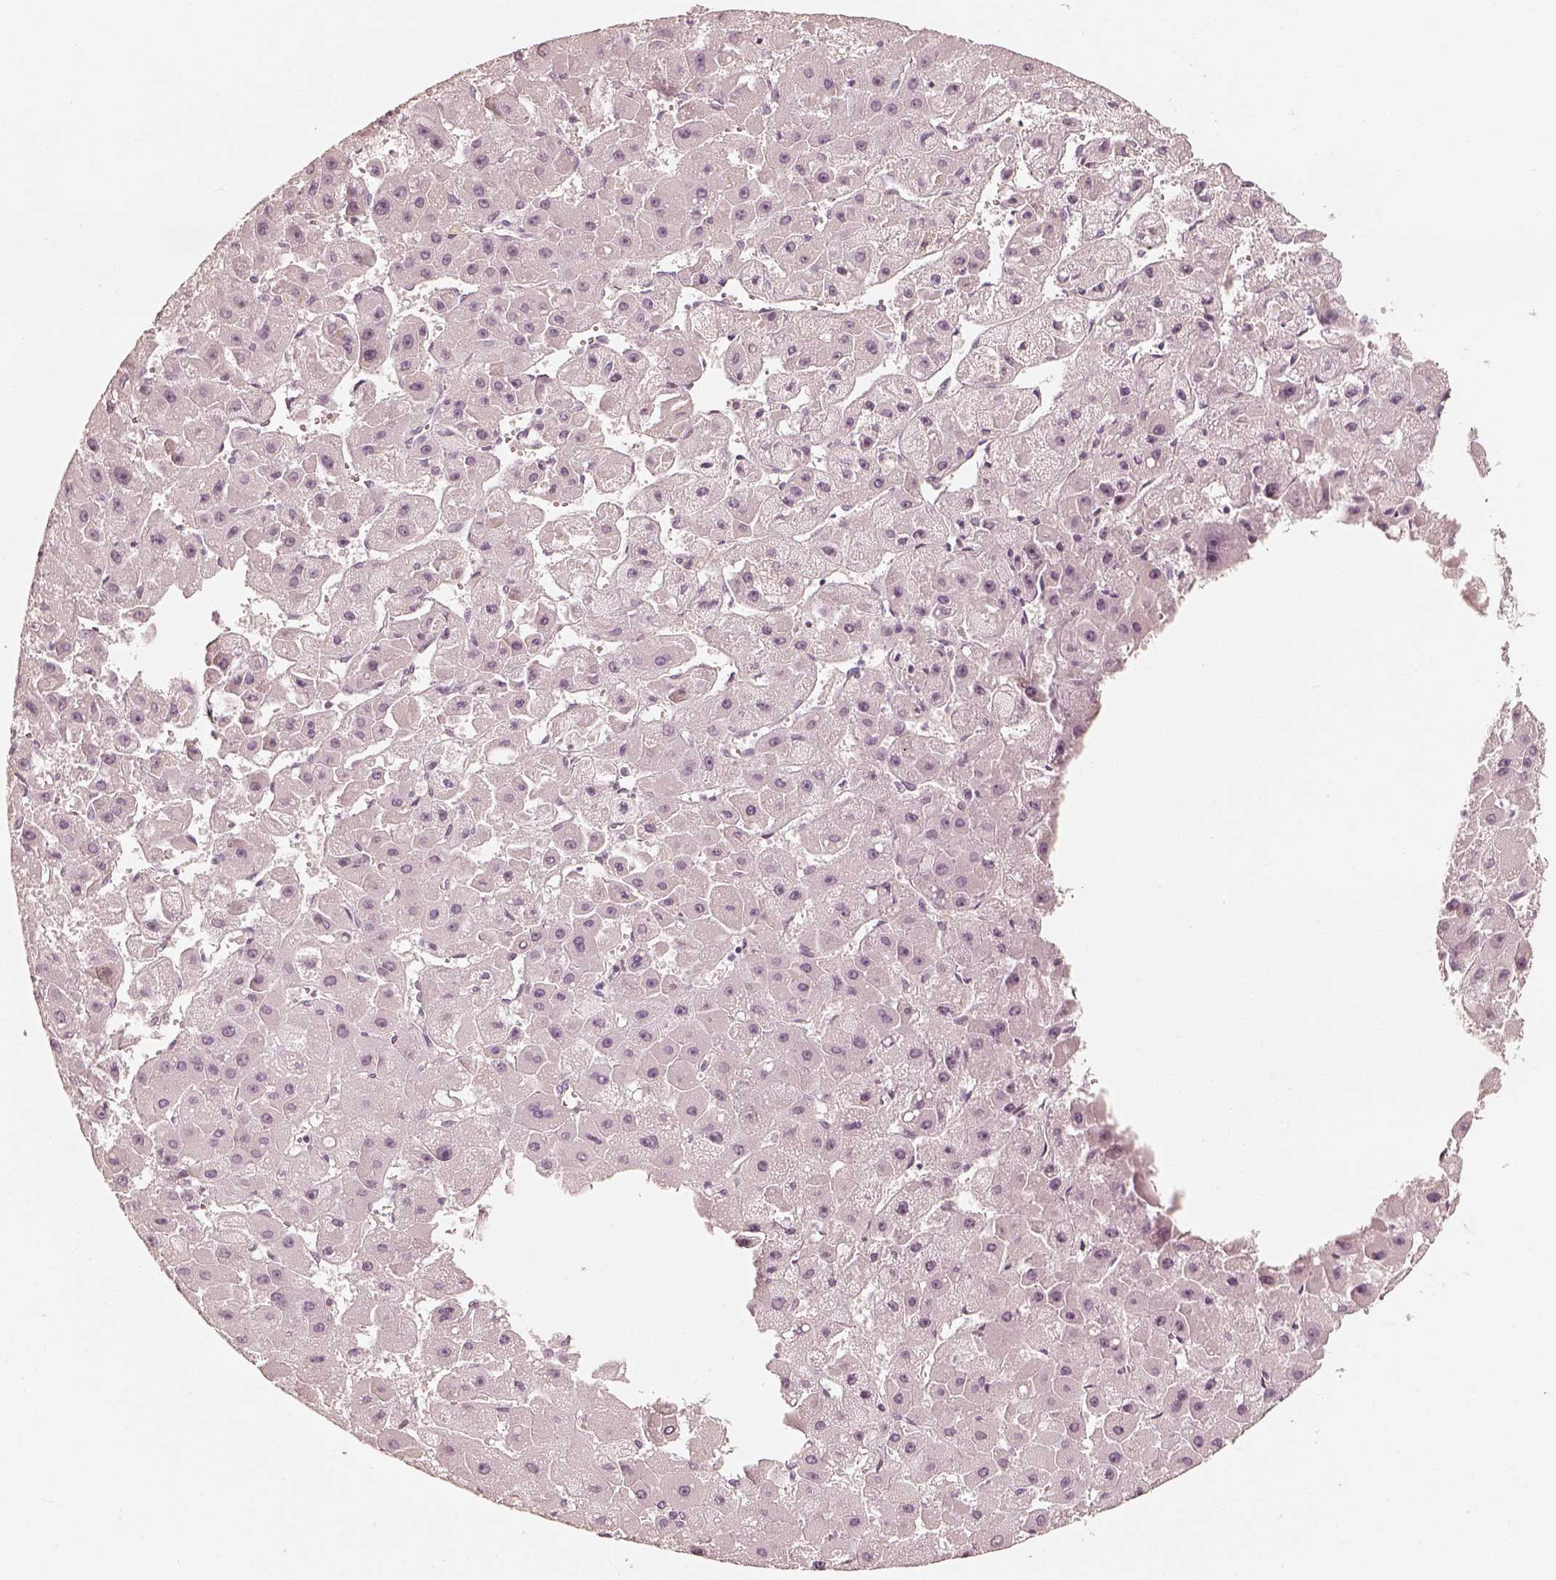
{"staining": {"intensity": "negative", "quantity": "none", "location": "none"}, "tissue": "liver cancer", "cell_type": "Tumor cells", "image_type": "cancer", "snomed": [{"axis": "morphology", "description": "Carcinoma, Hepatocellular, NOS"}, {"axis": "topography", "description": "Liver"}], "caption": "High magnification brightfield microscopy of liver hepatocellular carcinoma stained with DAB (brown) and counterstained with hematoxylin (blue): tumor cells show no significant expression.", "gene": "FMNL2", "patient": {"sex": "female", "age": 25}}